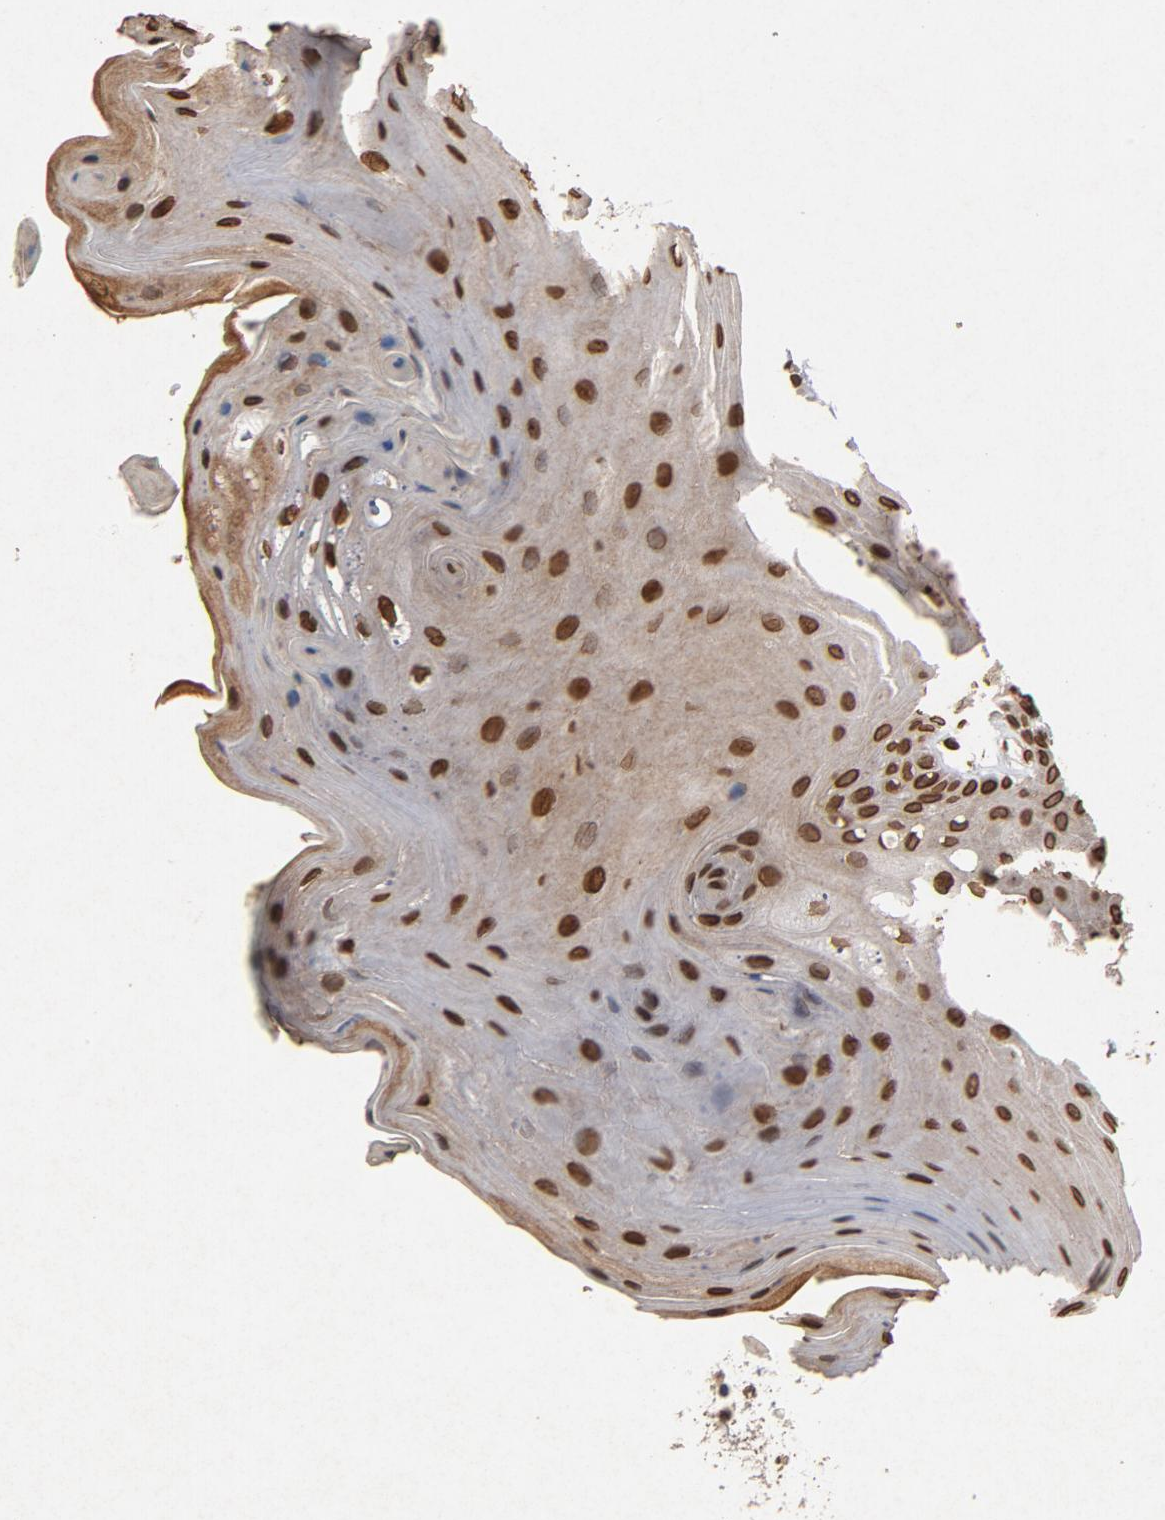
{"staining": {"intensity": "strong", "quantity": ">75%", "location": "cytoplasmic/membranous,nuclear"}, "tissue": "oral mucosa", "cell_type": "Squamous epithelial cells", "image_type": "normal", "snomed": [{"axis": "morphology", "description": "Normal tissue, NOS"}, {"axis": "morphology", "description": "Squamous cell carcinoma, NOS"}, {"axis": "topography", "description": "Skeletal muscle"}, {"axis": "topography", "description": "Oral tissue"}, {"axis": "topography", "description": "Head-Neck"}], "caption": "Protein staining by immunohistochemistry demonstrates strong cytoplasmic/membranous,nuclear expression in about >75% of squamous epithelial cells in normal oral mucosa.", "gene": "LMNA", "patient": {"sex": "male", "age": 71}}